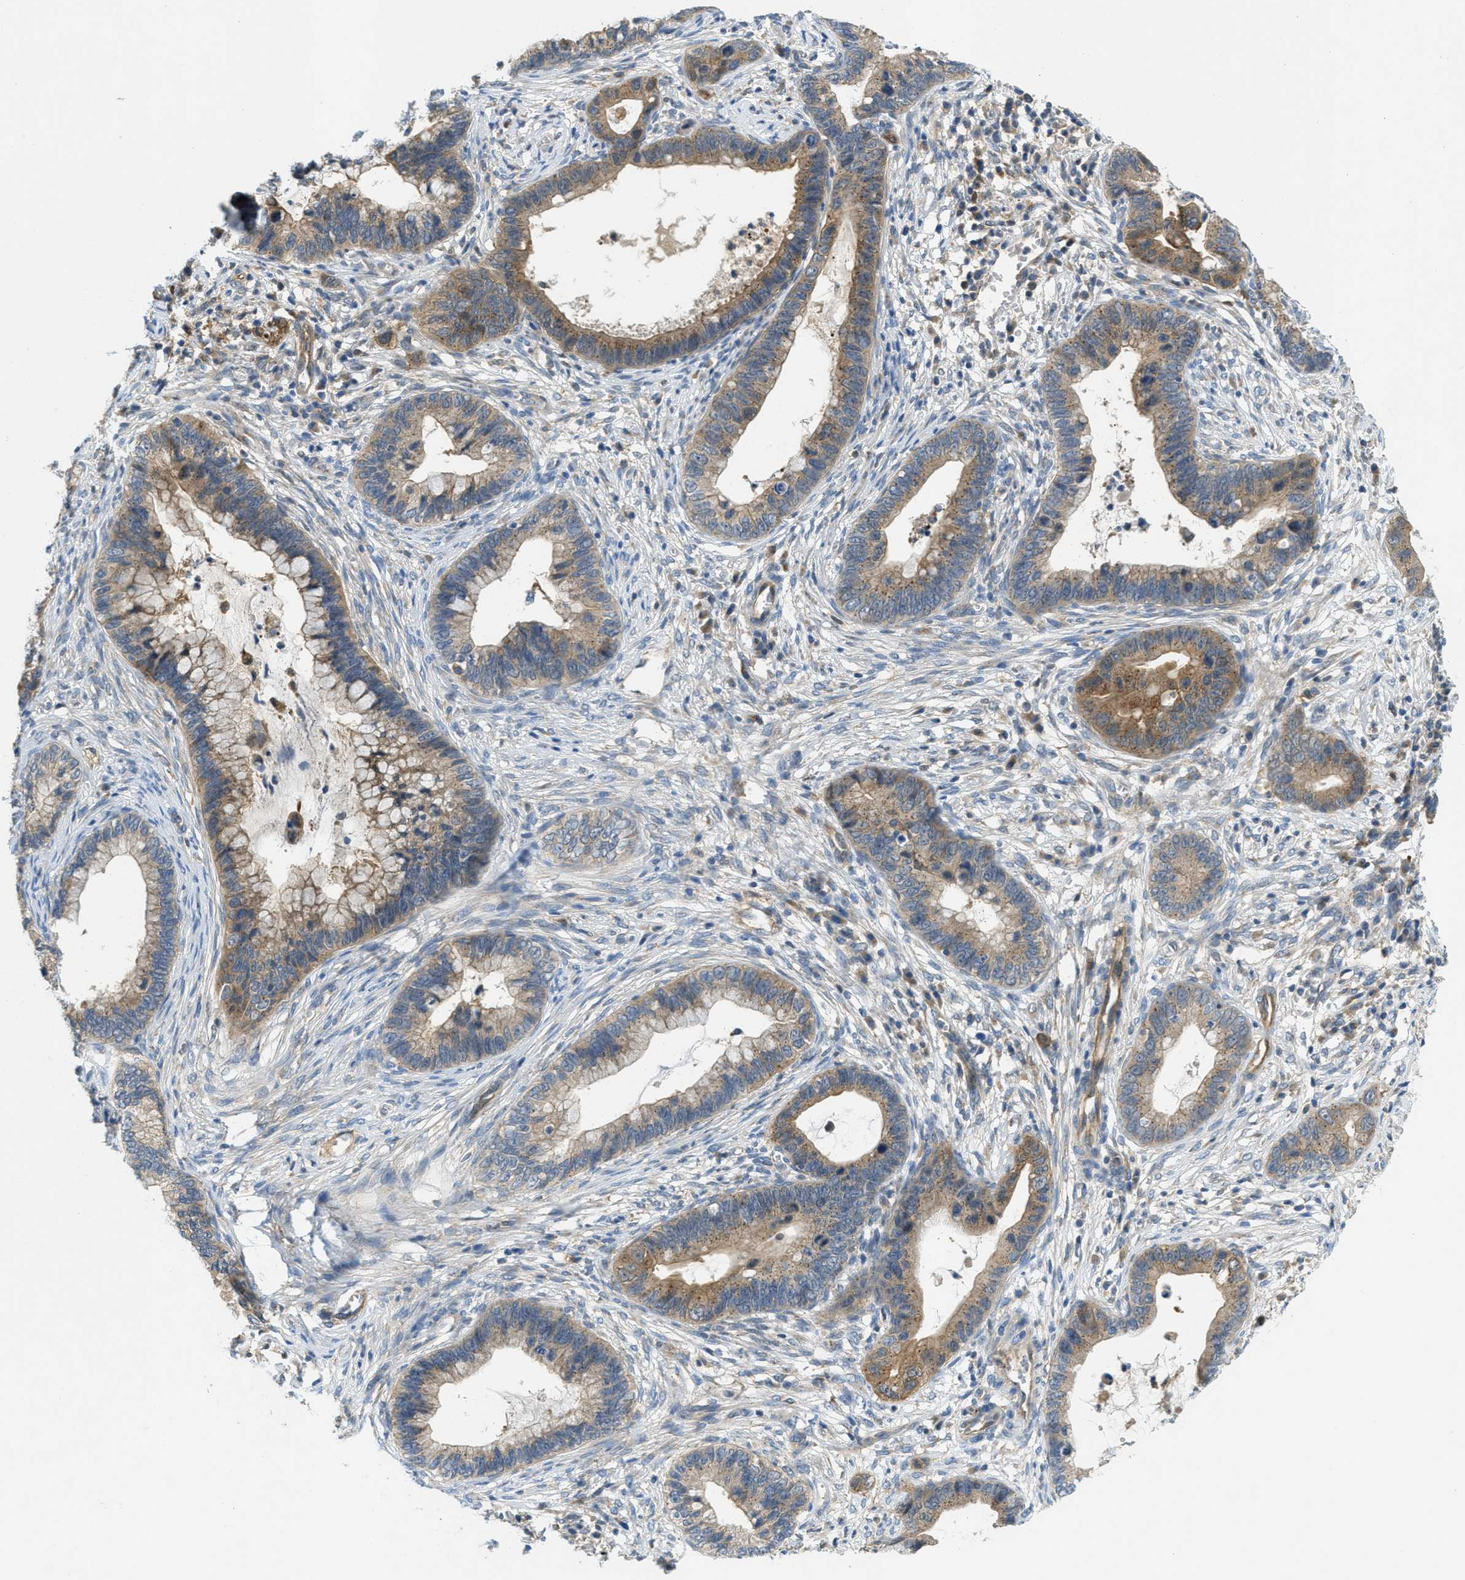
{"staining": {"intensity": "moderate", "quantity": ">75%", "location": "cytoplasmic/membranous"}, "tissue": "cervical cancer", "cell_type": "Tumor cells", "image_type": "cancer", "snomed": [{"axis": "morphology", "description": "Adenocarcinoma, NOS"}, {"axis": "topography", "description": "Cervix"}], "caption": "This is an image of immunohistochemistry (IHC) staining of cervical adenocarcinoma, which shows moderate staining in the cytoplasmic/membranous of tumor cells.", "gene": "RIPK2", "patient": {"sex": "female", "age": 44}}